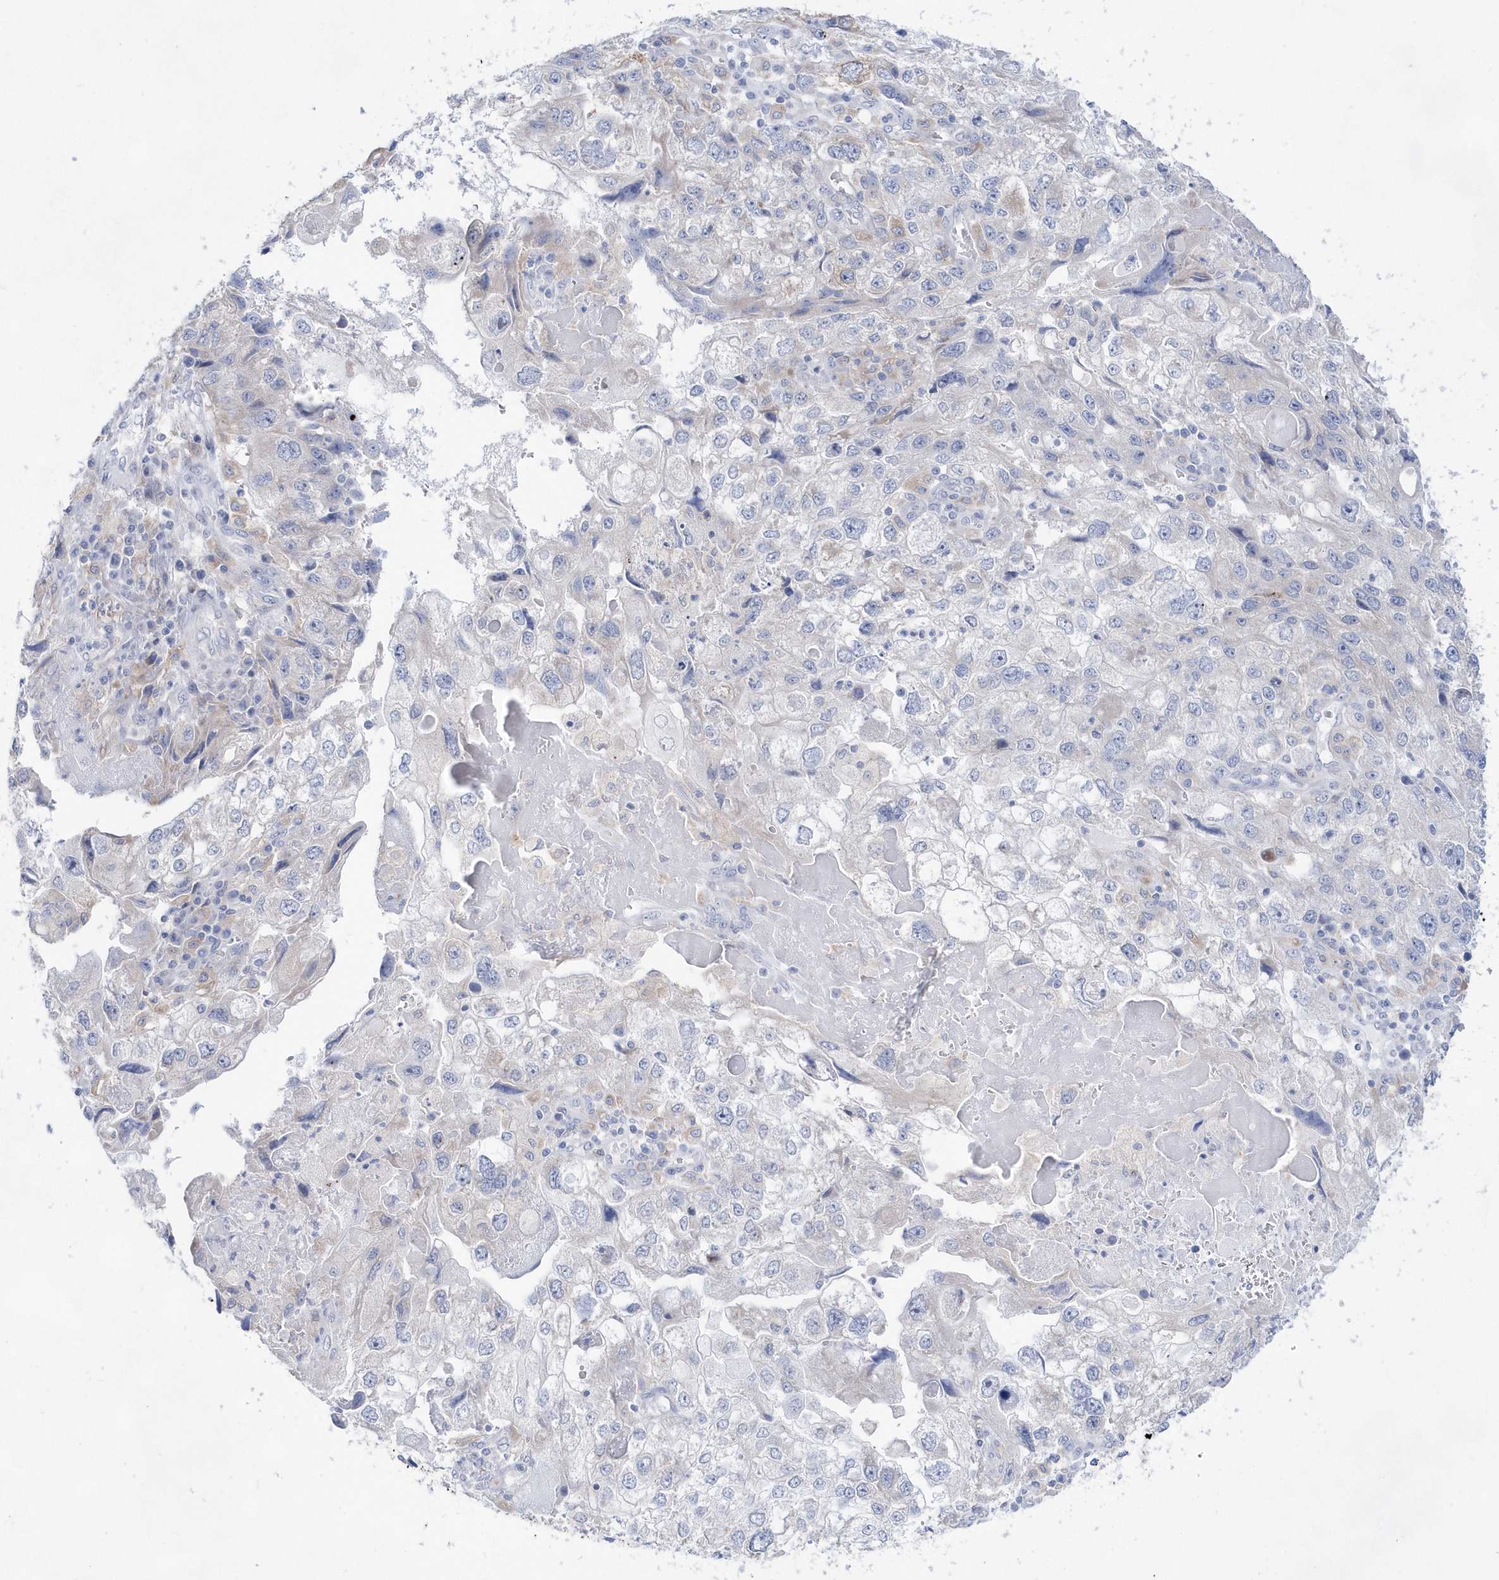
{"staining": {"intensity": "negative", "quantity": "none", "location": "none"}, "tissue": "endometrial cancer", "cell_type": "Tumor cells", "image_type": "cancer", "snomed": [{"axis": "morphology", "description": "Adenocarcinoma, NOS"}, {"axis": "topography", "description": "Endometrium"}], "caption": "High magnification brightfield microscopy of endometrial cancer (adenocarcinoma) stained with DAB (3,3'-diaminobenzidine) (brown) and counterstained with hematoxylin (blue): tumor cells show no significant expression.", "gene": "BDH2", "patient": {"sex": "female", "age": 49}}